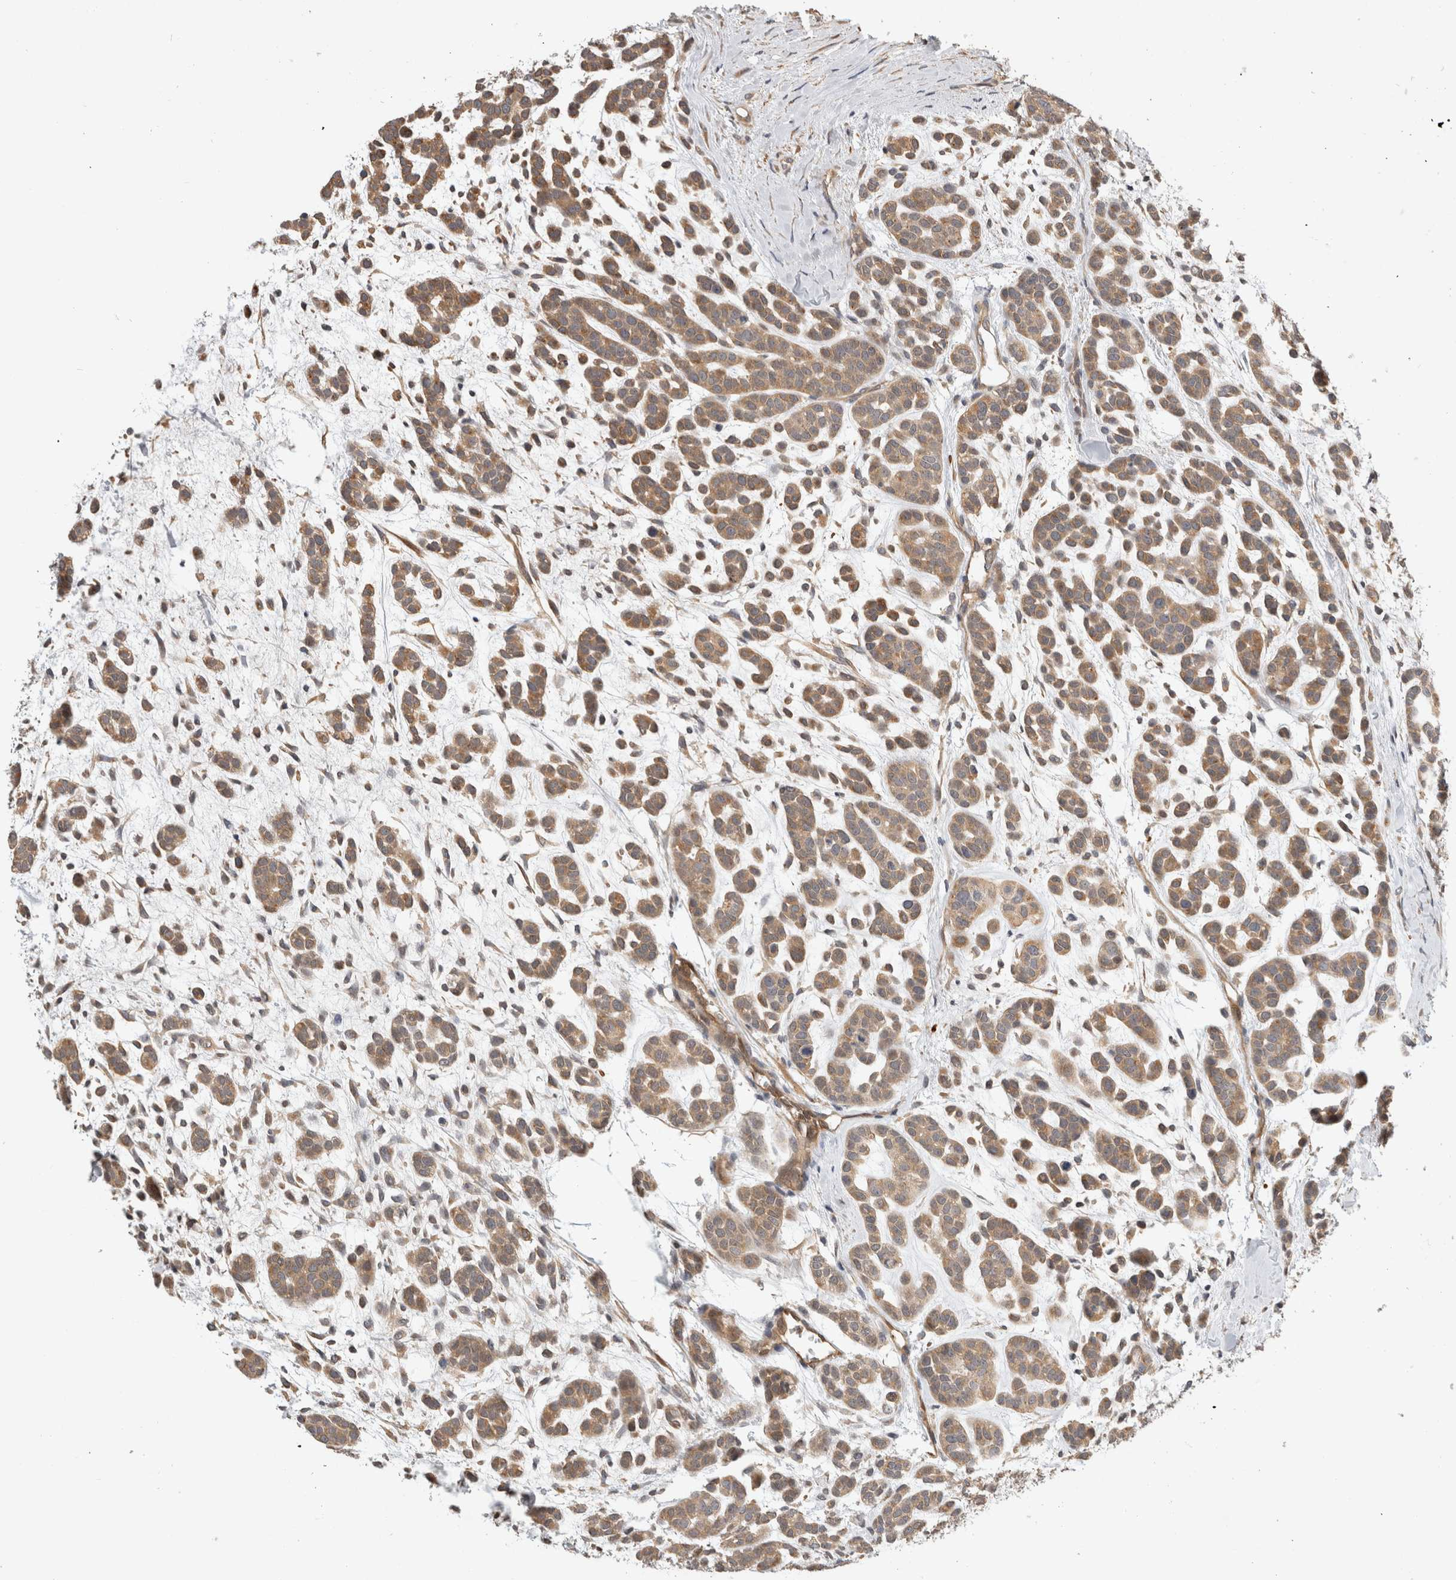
{"staining": {"intensity": "moderate", "quantity": ">75%", "location": "cytoplasmic/membranous"}, "tissue": "head and neck cancer", "cell_type": "Tumor cells", "image_type": "cancer", "snomed": [{"axis": "morphology", "description": "Adenocarcinoma, NOS"}, {"axis": "morphology", "description": "Adenoma, NOS"}, {"axis": "topography", "description": "Head-Neck"}], "caption": "A high-resolution image shows IHC staining of head and neck adenoma, which reveals moderate cytoplasmic/membranous expression in approximately >75% of tumor cells.", "gene": "PGM1", "patient": {"sex": "female", "age": 55}}